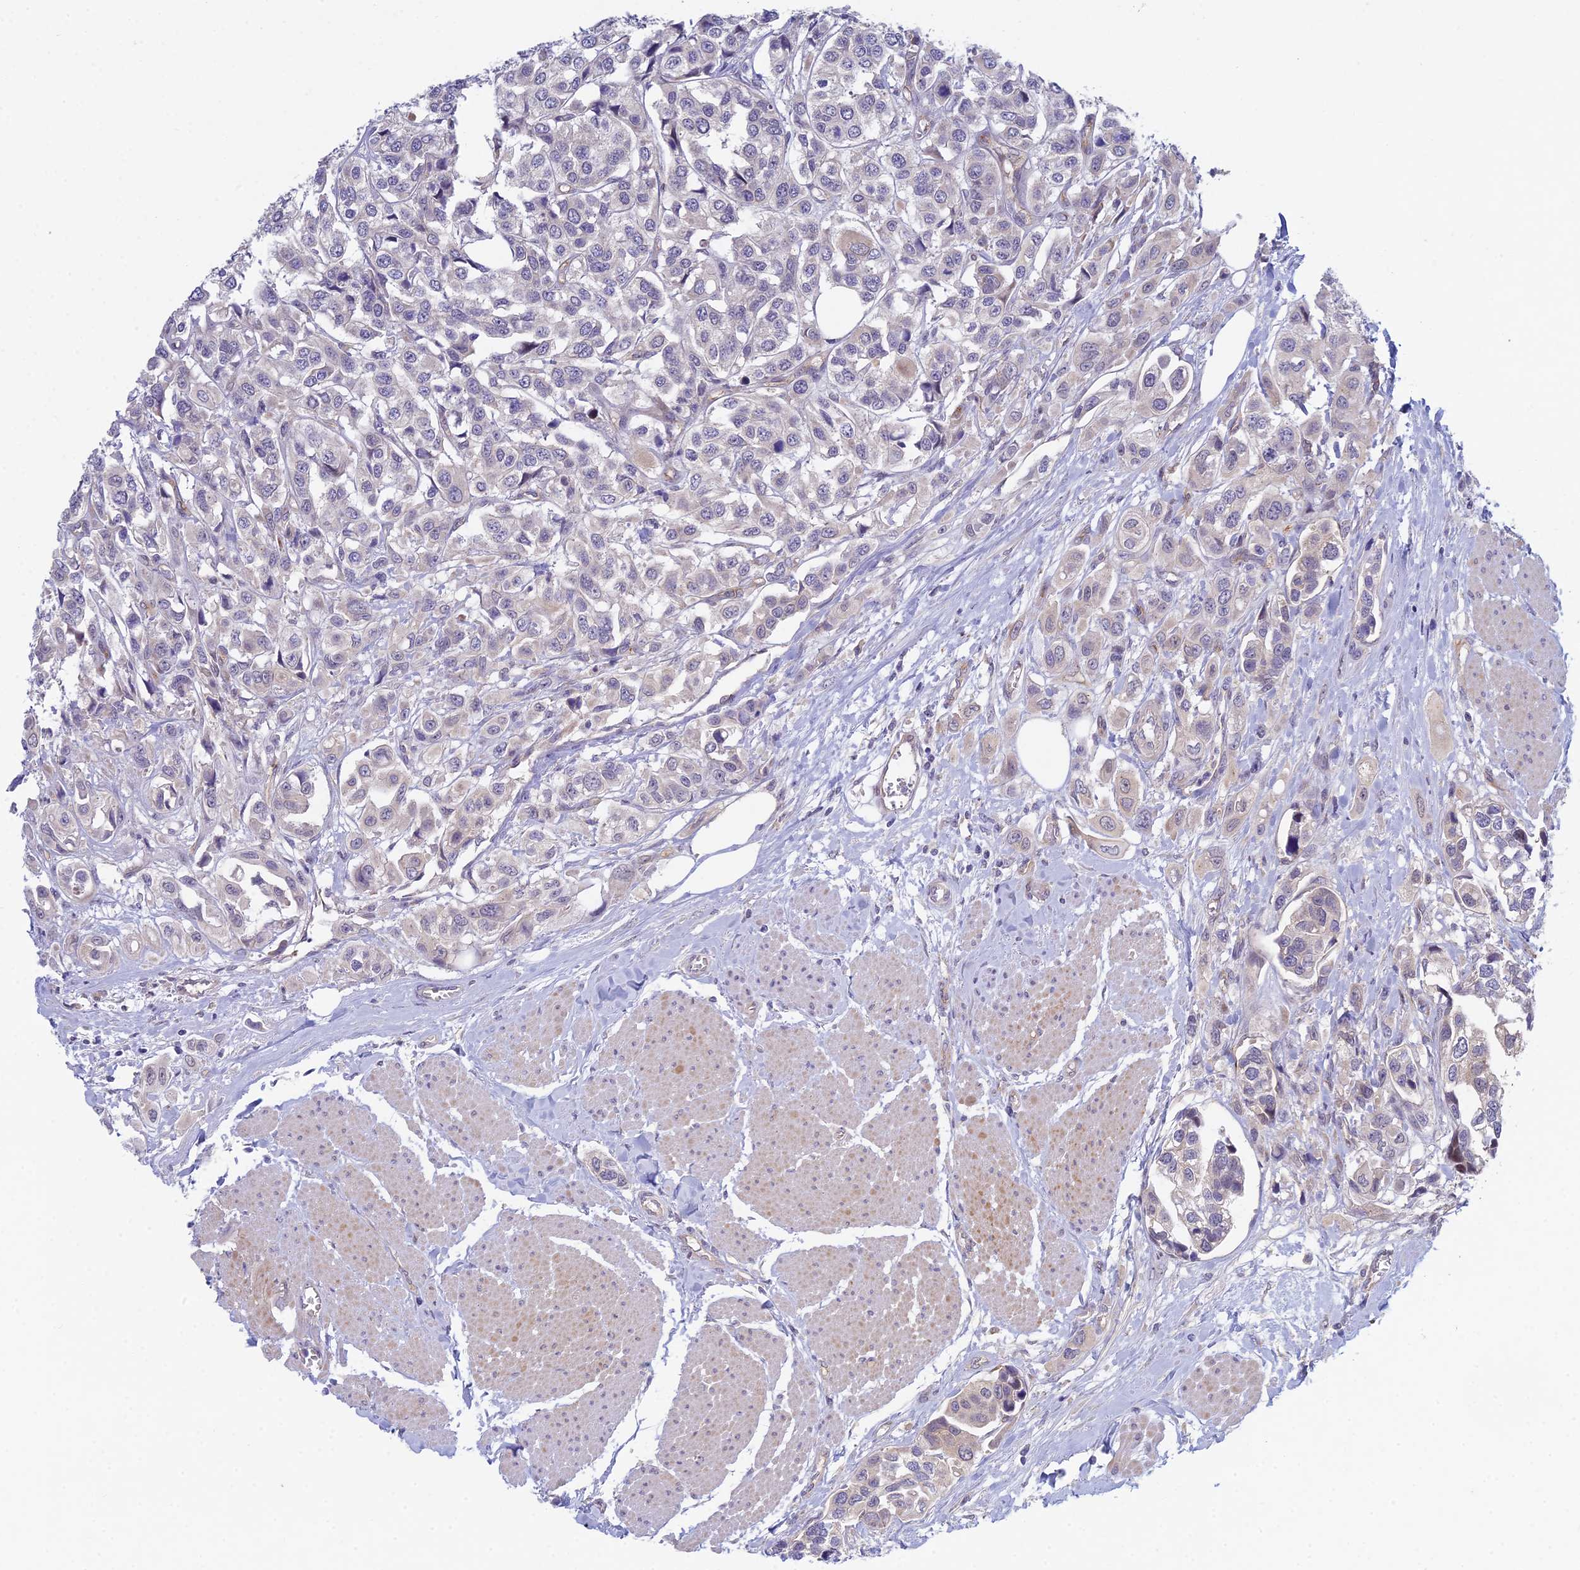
{"staining": {"intensity": "negative", "quantity": "none", "location": "none"}, "tissue": "urothelial cancer", "cell_type": "Tumor cells", "image_type": "cancer", "snomed": [{"axis": "morphology", "description": "Urothelial carcinoma, High grade"}, {"axis": "topography", "description": "Urinary bladder"}], "caption": "Tumor cells are negative for protein expression in human urothelial carcinoma (high-grade).", "gene": "METTL26", "patient": {"sex": "male", "age": 67}}